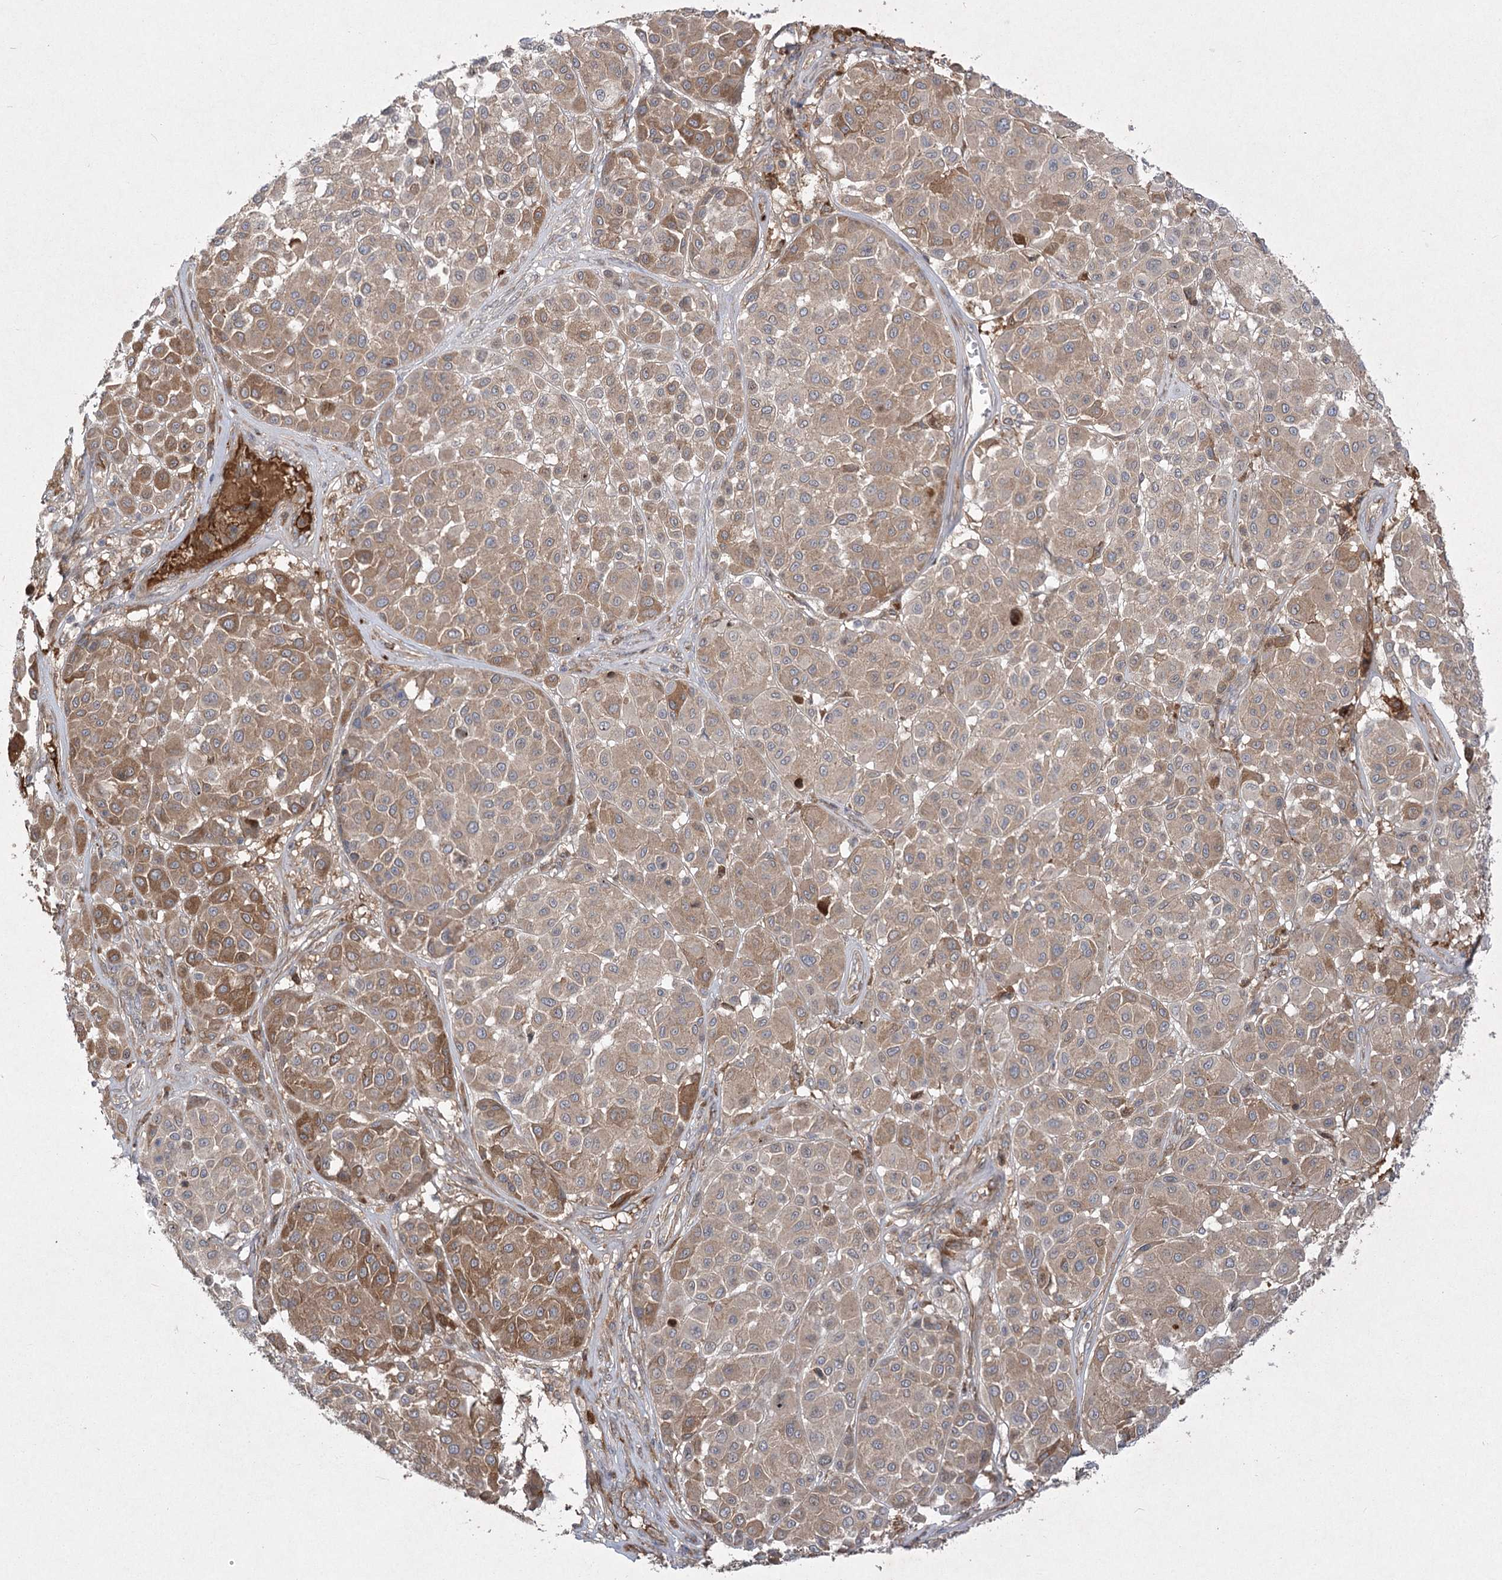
{"staining": {"intensity": "moderate", "quantity": ">75%", "location": "cytoplasmic/membranous"}, "tissue": "melanoma", "cell_type": "Tumor cells", "image_type": "cancer", "snomed": [{"axis": "morphology", "description": "Malignant melanoma, Metastatic site"}, {"axis": "topography", "description": "Soft tissue"}], "caption": "Protein staining reveals moderate cytoplasmic/membranous positivity in about >75% of tumor cells in malignant melanoma (metastatic site).", "gene": "PLEKHA5", "patient": {"sex": "male", "age": 41}}